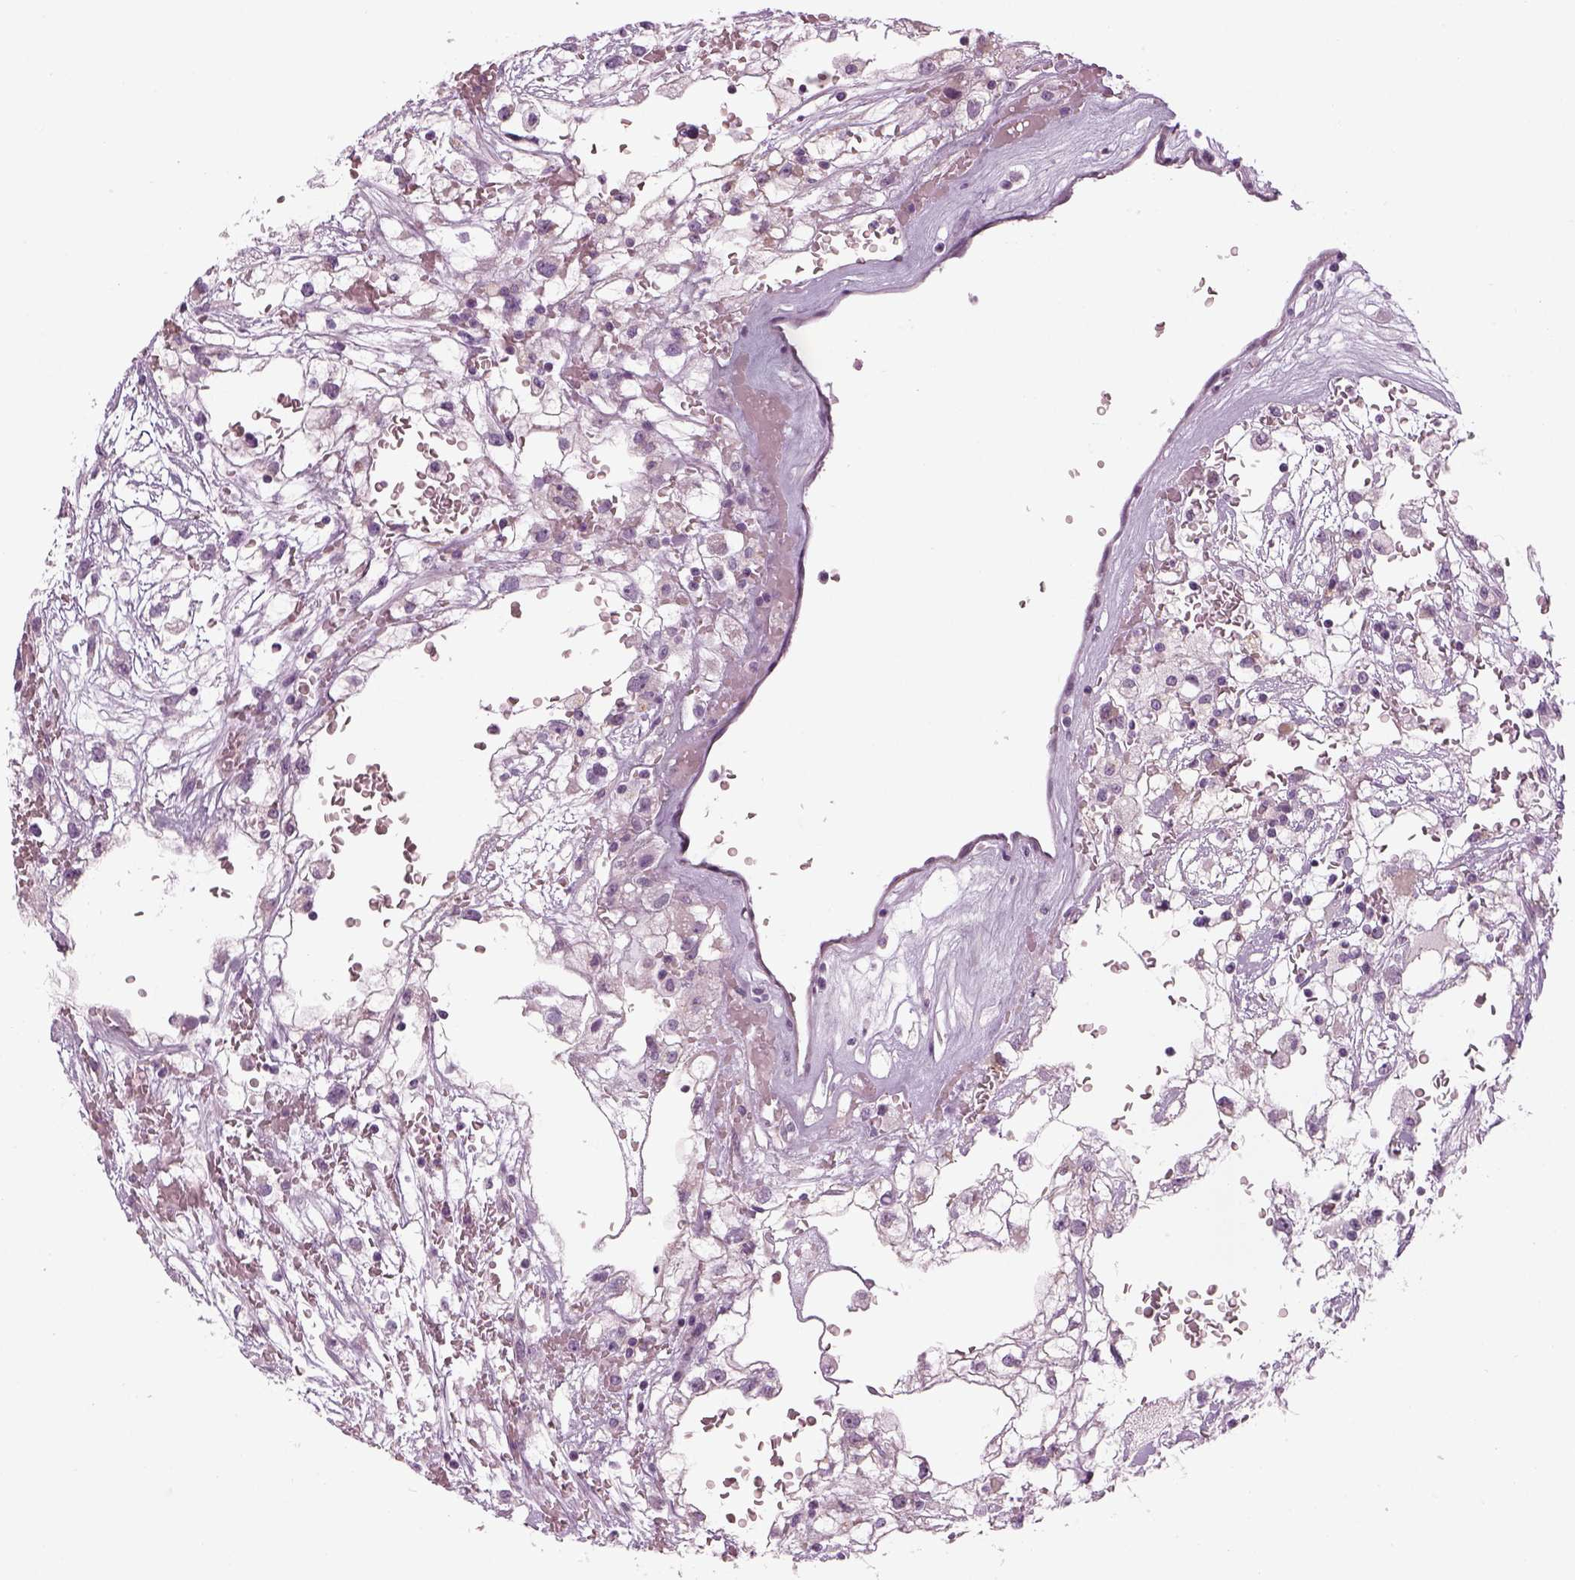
{"staining": {"intensity": "negative", "quantity": "none", "location": "none"}, "tissue": "renal cancer", "cell_type": "Tumor cells", "image_type": "cancer", "snomed": [{"axis": "morphology", "description": "Adenocarcinoma, NOS"}, {"axis": "topography", "description": "Kidney"}], "caption": "Micrograph shows no significant protein positivity in tumor cells of renal adenocarcinoma. (DAB IHC visualized using brightfield microscopy, high magnification).", "gene": "LRRIQ3", "patient": {"sex": "male", "age": 59}}